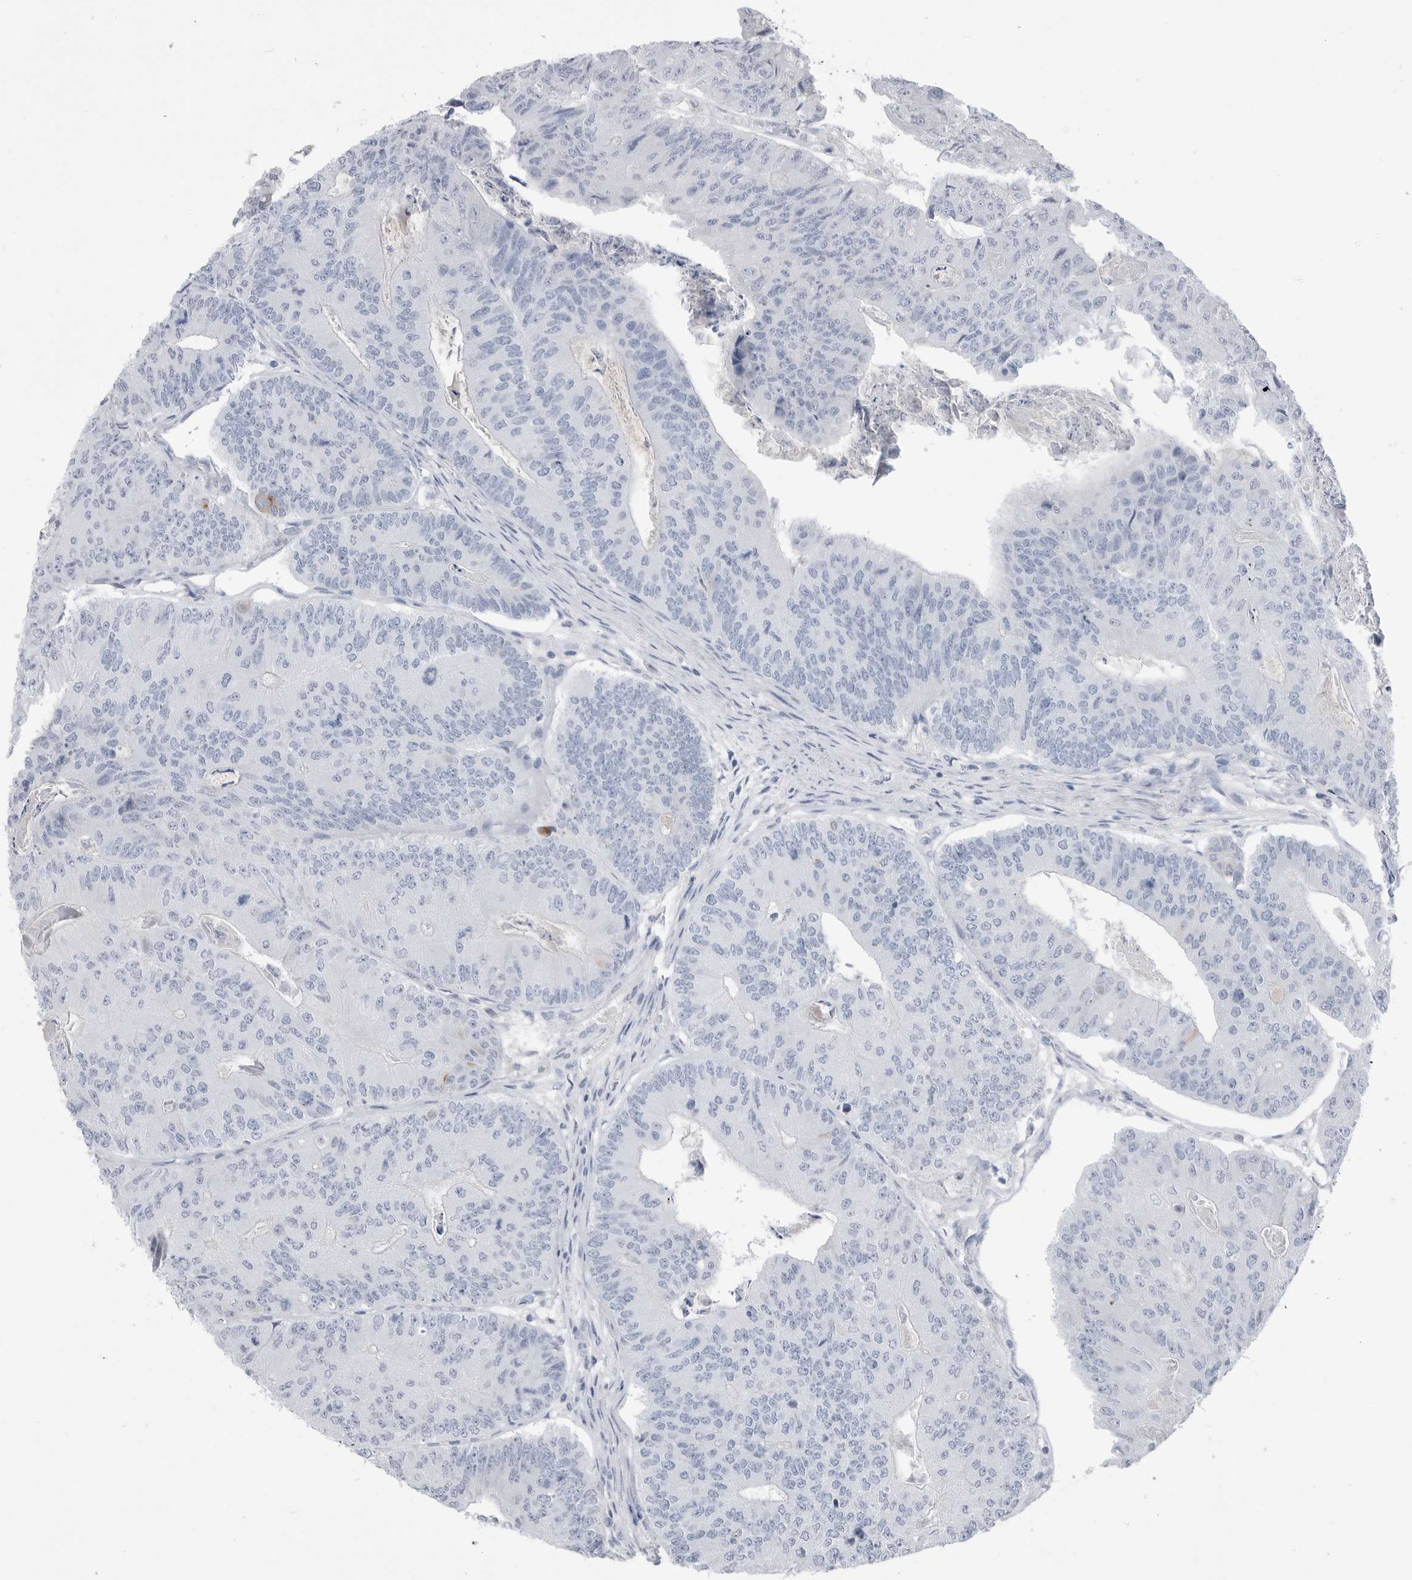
{"staining": {"intensity": "negative", "quantity": "none", "location": "none"}, "tissue": "colorectal cancer", "cell_type": "Tumor cells", "image_type": "cancer", "snomed": [{"axis": "morphology", "description": "Adenocarcinoma, NOS"}, {"axis": "topography", "description": "Colon"}], "caption": "This is an immunohistochemistry micrograph of colorectal cancer (adenocarcinoma). There is no expression in tumor cells.", "gene": "ABHD12", "patient": {"sex": "female", "age": 67}}